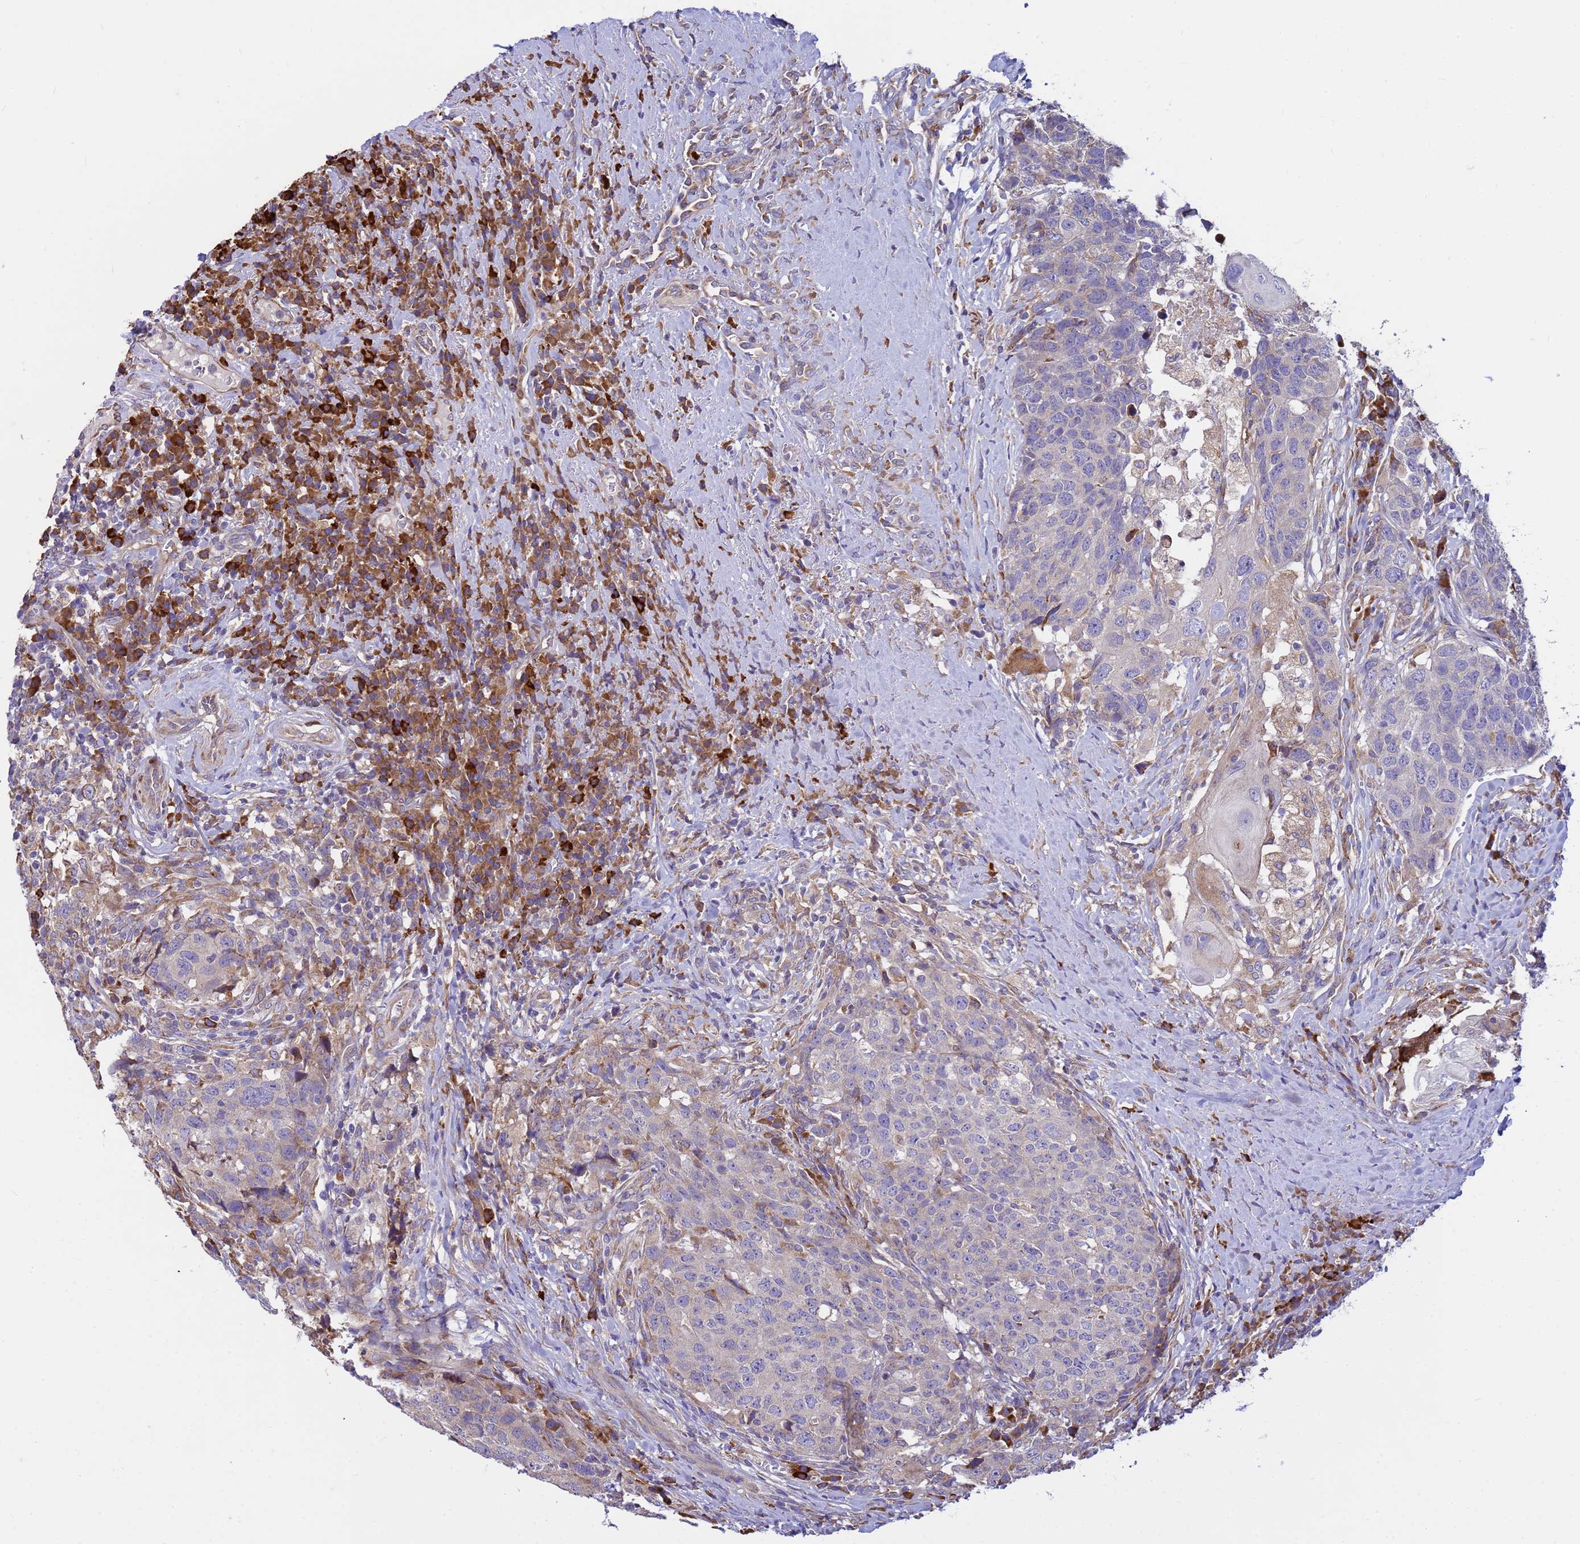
{"staining": {"intensity": "negative", "quantity": "none", "location": "none"}, "tissue": "head and neck cancer", "cell_type": "Tumor cells", "image_type": "cancer", "snomed": [{"axis": "morphology", "description": "Squamous cell carcinoma, NOS"}, {"axis": "topography", "description": "Head-Neck"}], "caption": "The photomicrograph shows no staining of tumor cells in squamous cell carcinoma (head and neck).", "gene": "THAP5", "patient": {"sex": "male", "age": 66}}